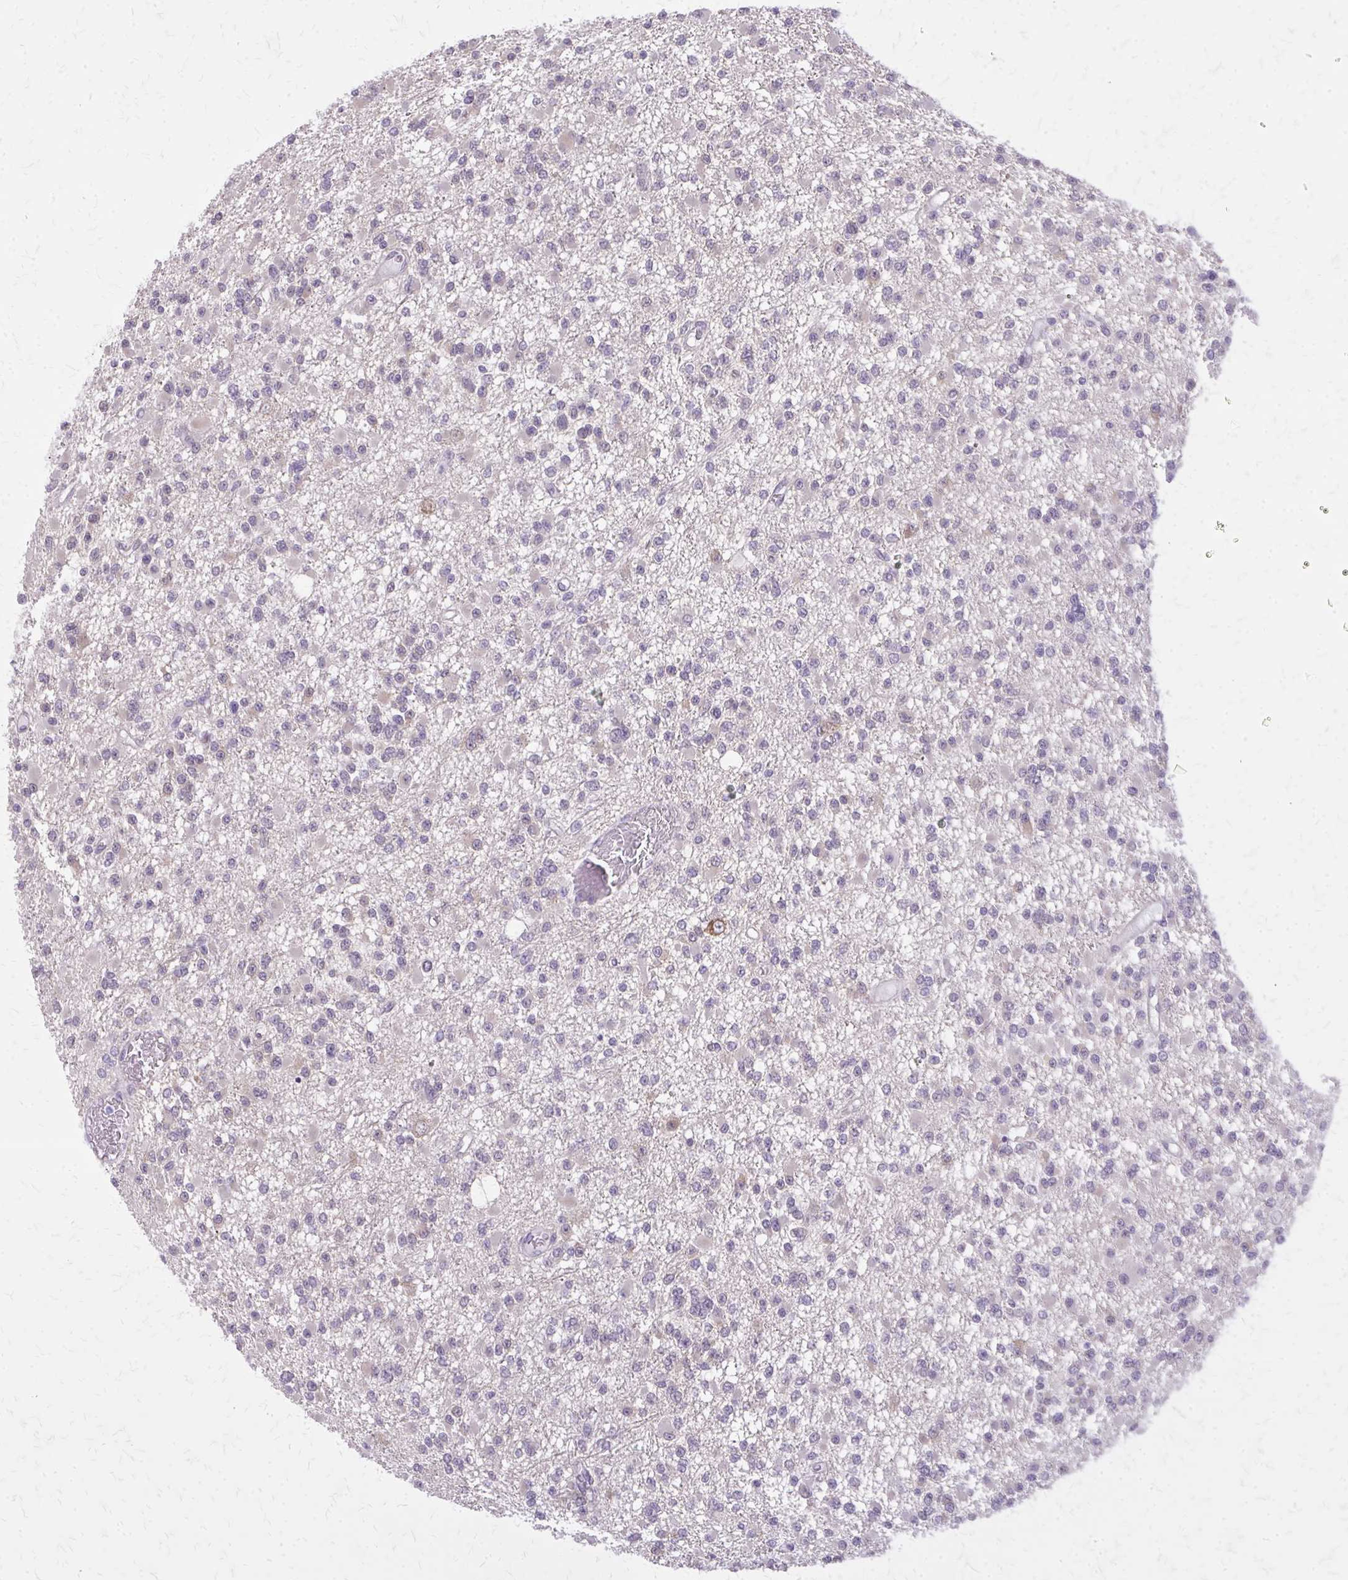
{"staining": {"intensity": "negative", "quantity": "none", "location": "none"}, "tissue": "glioma", "cell_type": "Tumor cells", "image_type": "cancer", "snomed": [{"axis": "morphology", "description": "Glioma, malignant, Low grade"}, {"axis": "topography", "description": "Brain"}], "caption": "Tumor cells show no significant expression in glioma.", "gene": "PLCB1", "patient": {"sex": "female", "age": 22}}